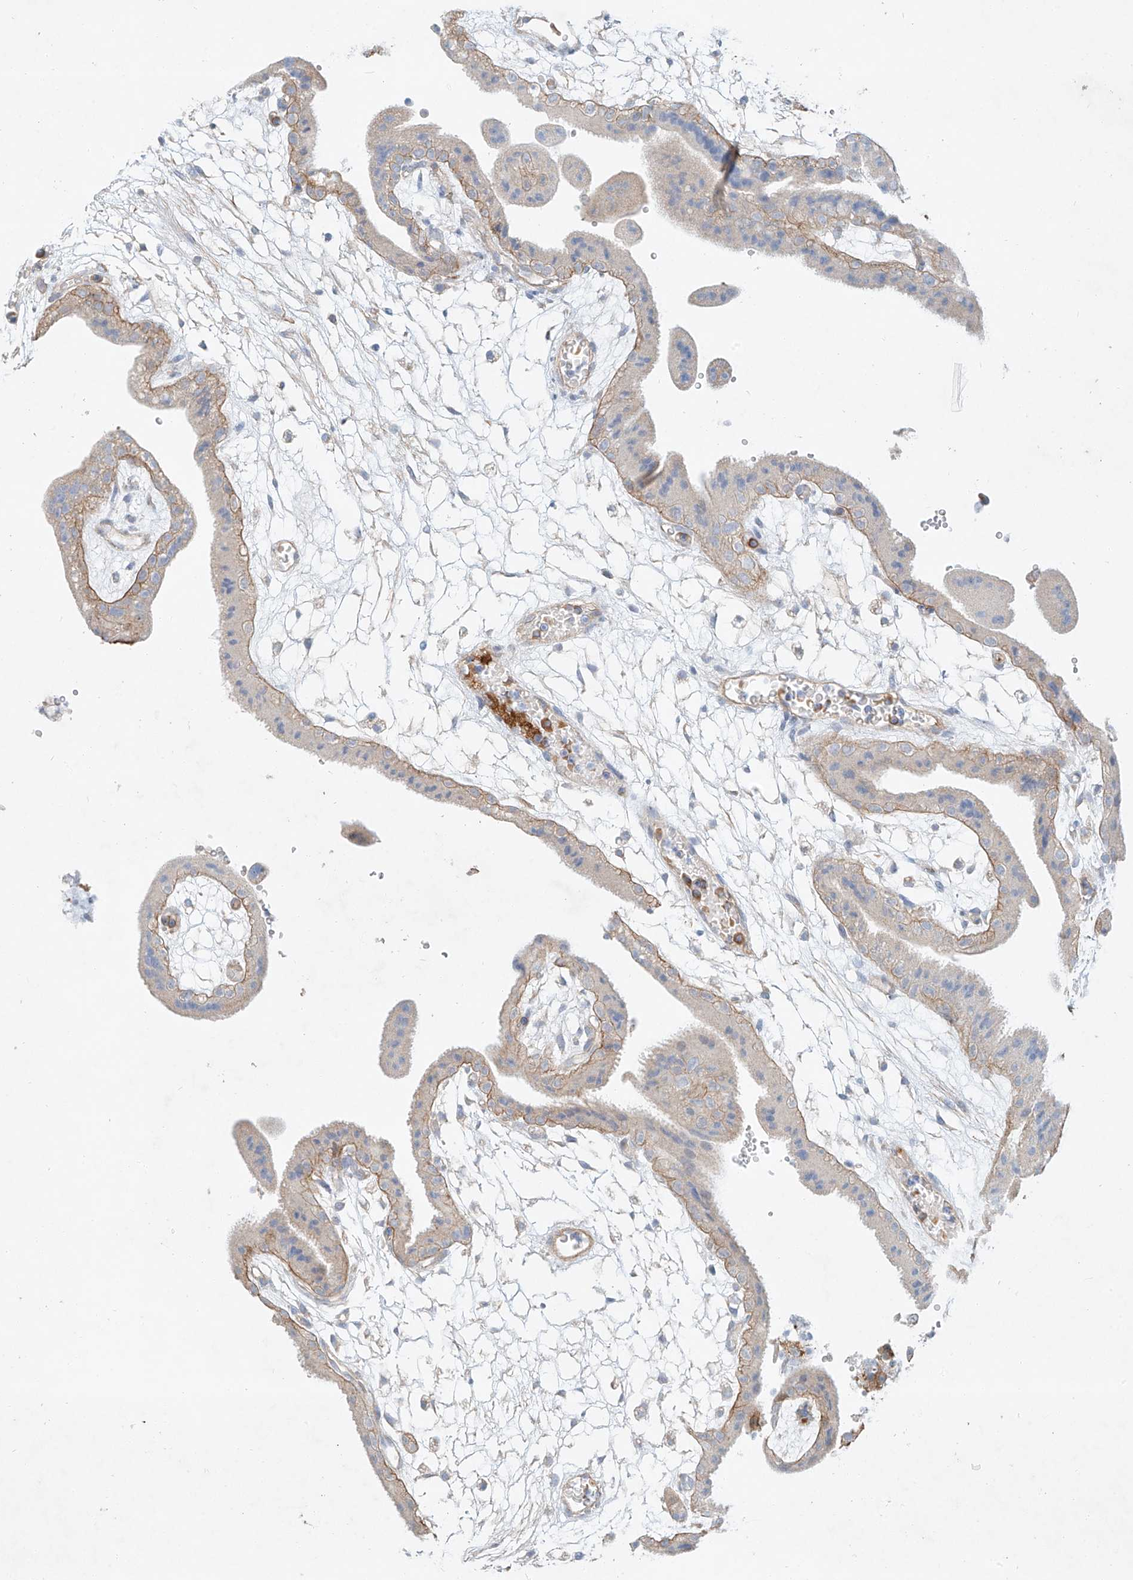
{"staining": {"intensity": "moderate", "quantity": ">75%", "location": "cytoplasmic/membranous"}, "tissue": "placenta", "cell_type": "Decidual cells", "image_type": "normal", "snomed": [{"axis": "morphology", "description": "Normal tissue, NOS"}, {"axis": "topography", "description": "Placenta"}], "caption": "An immunohistochemistry micrograph of benign tissue is shown. Protein staining in brown shows moderate cytoplasmic/membranous positivity in placenta within decidual cells.", "gene": "AJM1", "patient": {"sex": "female", "age": 18}}